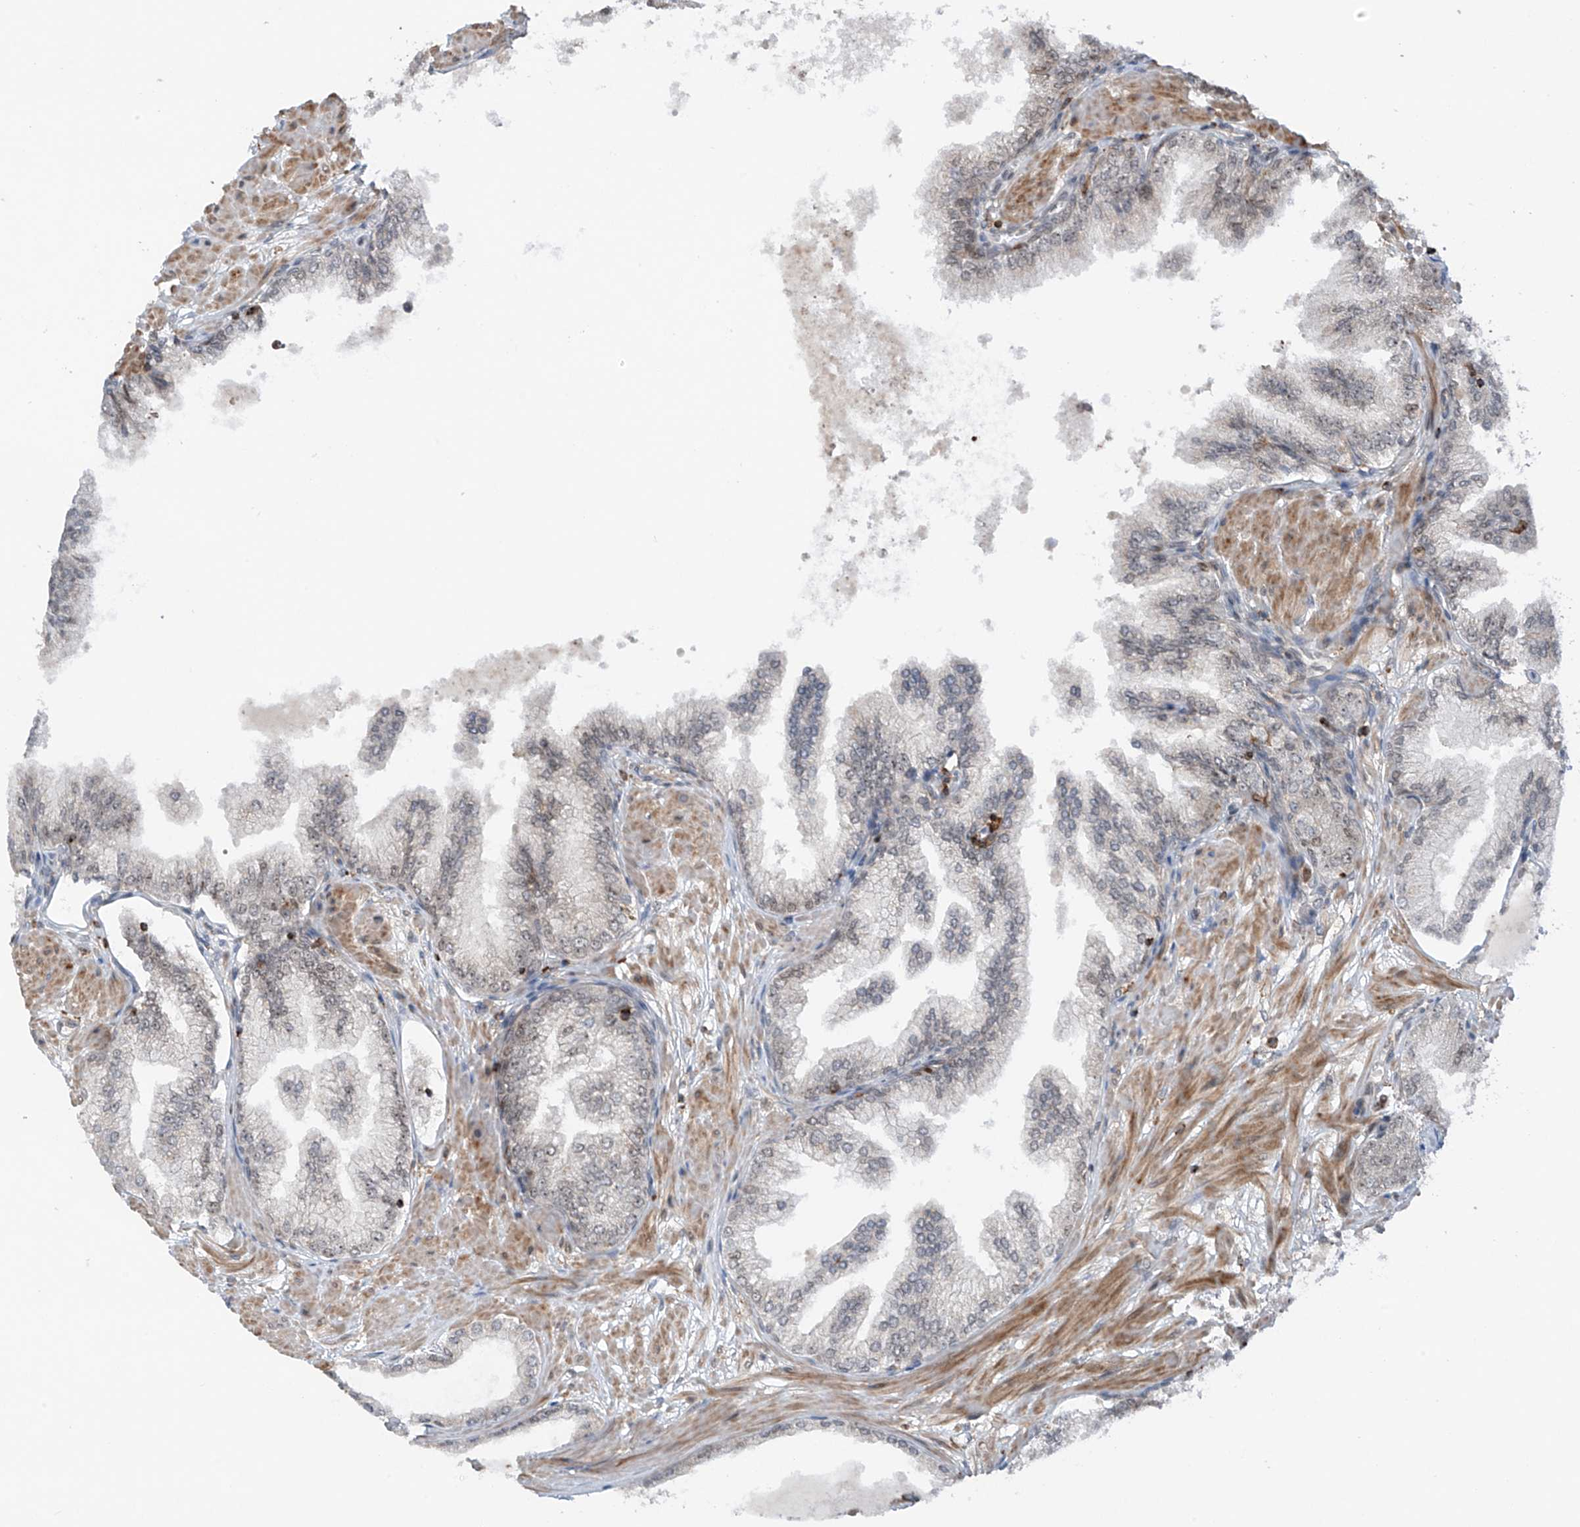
{"staining": {"intensity": "weak", "quantity": "25%-75%", "location": "nuclear"}, "tissue": "prostate cancer", "cell_type": "Tumor cells", "image_type": "cancer", "snomed": [{"axis": "morphology", "description": "Adenocarcinoma, Low grade"}, {"axis": "topography", "description": "Prostate"}], "caption": "Prostate cancer stained for a protein (brown) shows weak nuclear positive positivity in approximately 25%-75% of tumor cells.", "gene": "REPIN1", "patient": {"sex": "male", "age": 63}}